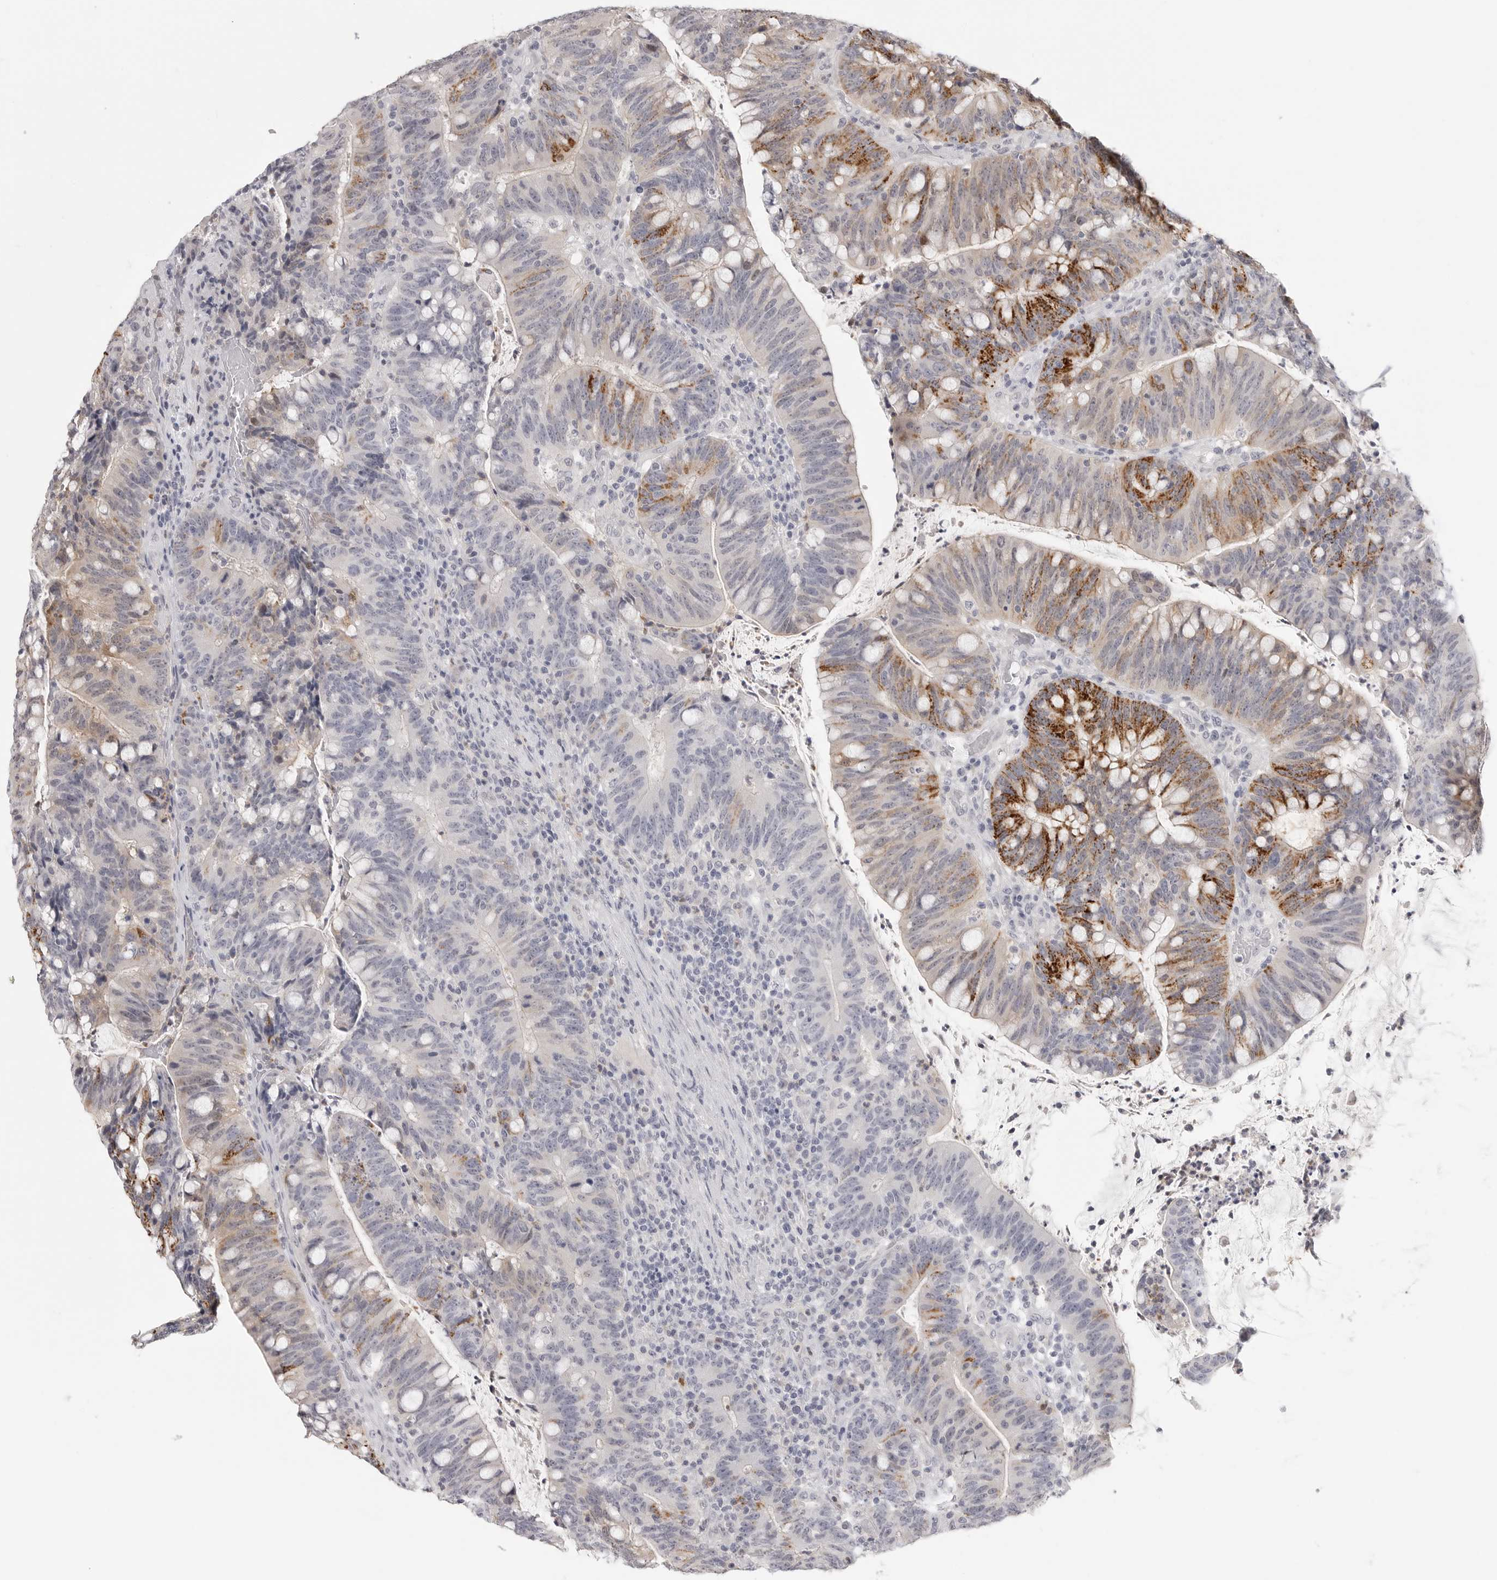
{"staining": {"intensity": "moderate", "quantity": "25%-75%", "location": "cytoplasmic/membranous"}, "tissue": "colorectal cancer", "cell_type": "Tumor cells", "image_type": "cancer", "snomed": [{"axis": "morphology", "description": "Adenocarcinoma, NOS"}, {"axis": "topography", "description": "Colon"}], "caption": "Protein analysis of adenocarcinoma (colorectal) tissue demonstrates moderate cytoplasmic/membranous expression in about 25%-75% of tumor cells. (IHC, brightfield microscopy, high magnification).", "gene": "HMGCS2", "patient": {"sex": "female", "age": 66}}